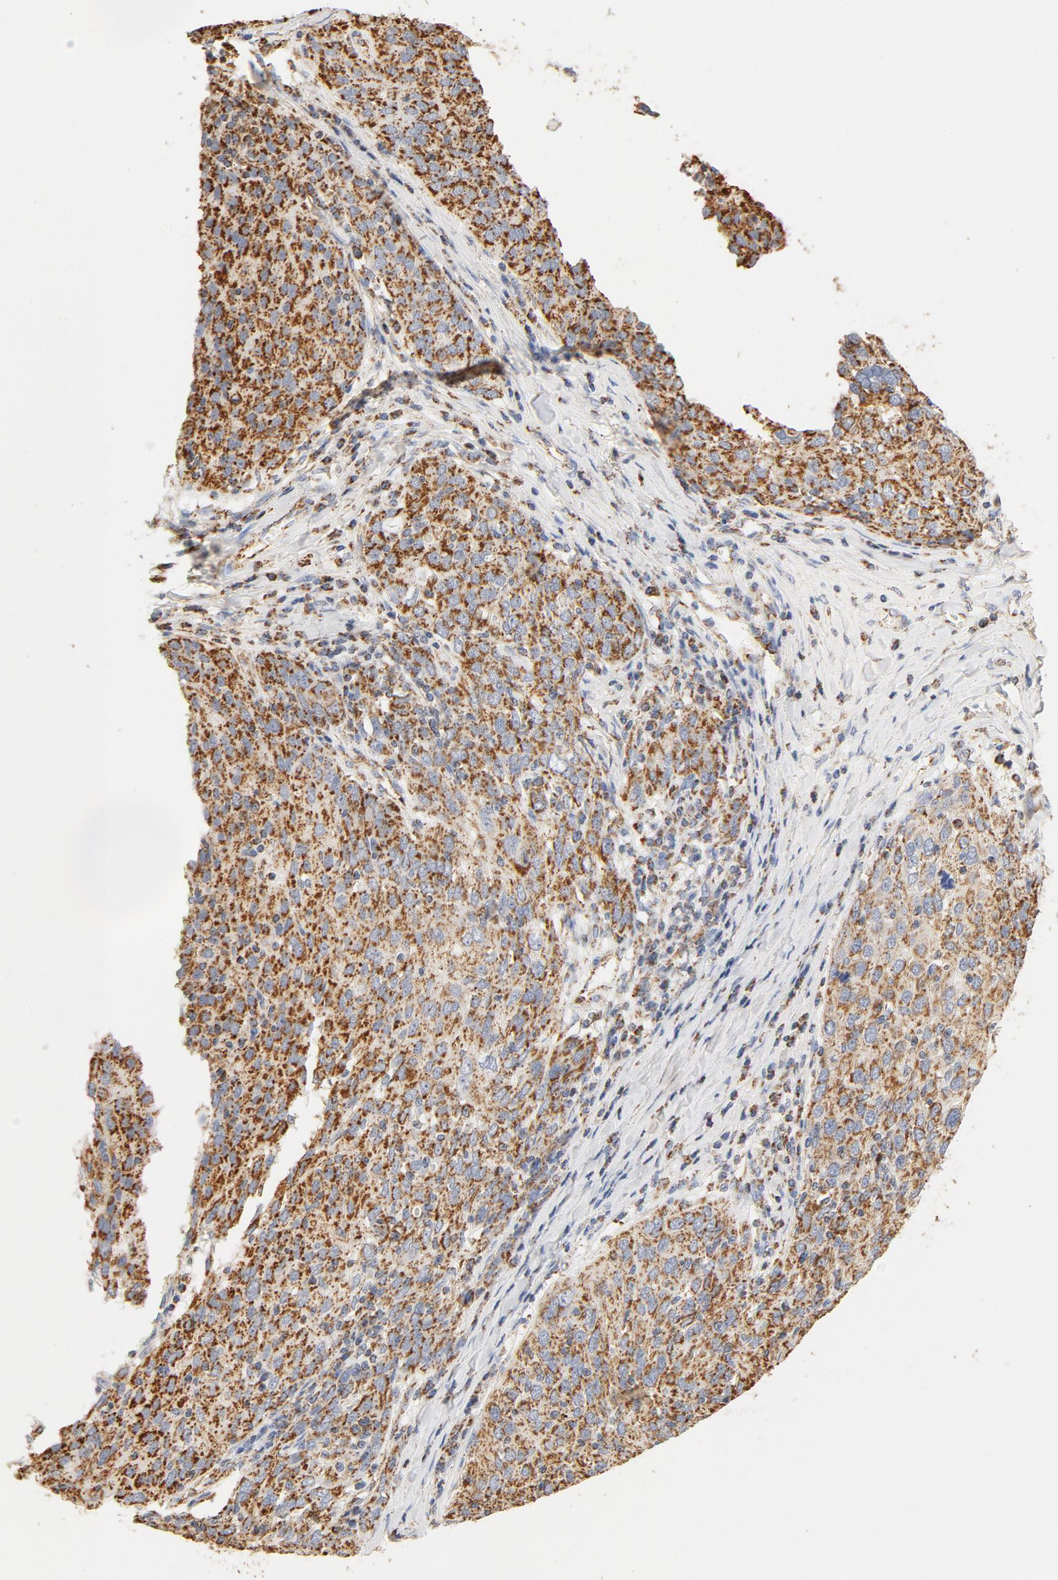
{"staining": {"intensity": "moderate", "quantity": ">75%", "location": "cytoplasmic/membranous"}, "tissue": "ovarian cancer", "cell_type": "Tumor cells", "image_type": "cancer", "snomed": [{"axis": "morphology", "description": "Carcinoma, endometroid"}, {"axis": "topography", "description": "Ovary"}], "caption": "Protein expression analysis of ovarian cancer exhibits moderate cytoplasmic/membranous expression in about >75% of tumor cells. Immunohistochemistry stains the protein in brown and the nuclei are stained blue.", "gene": "COX4I1", "patient": {"sex": "female", "age": 50}}